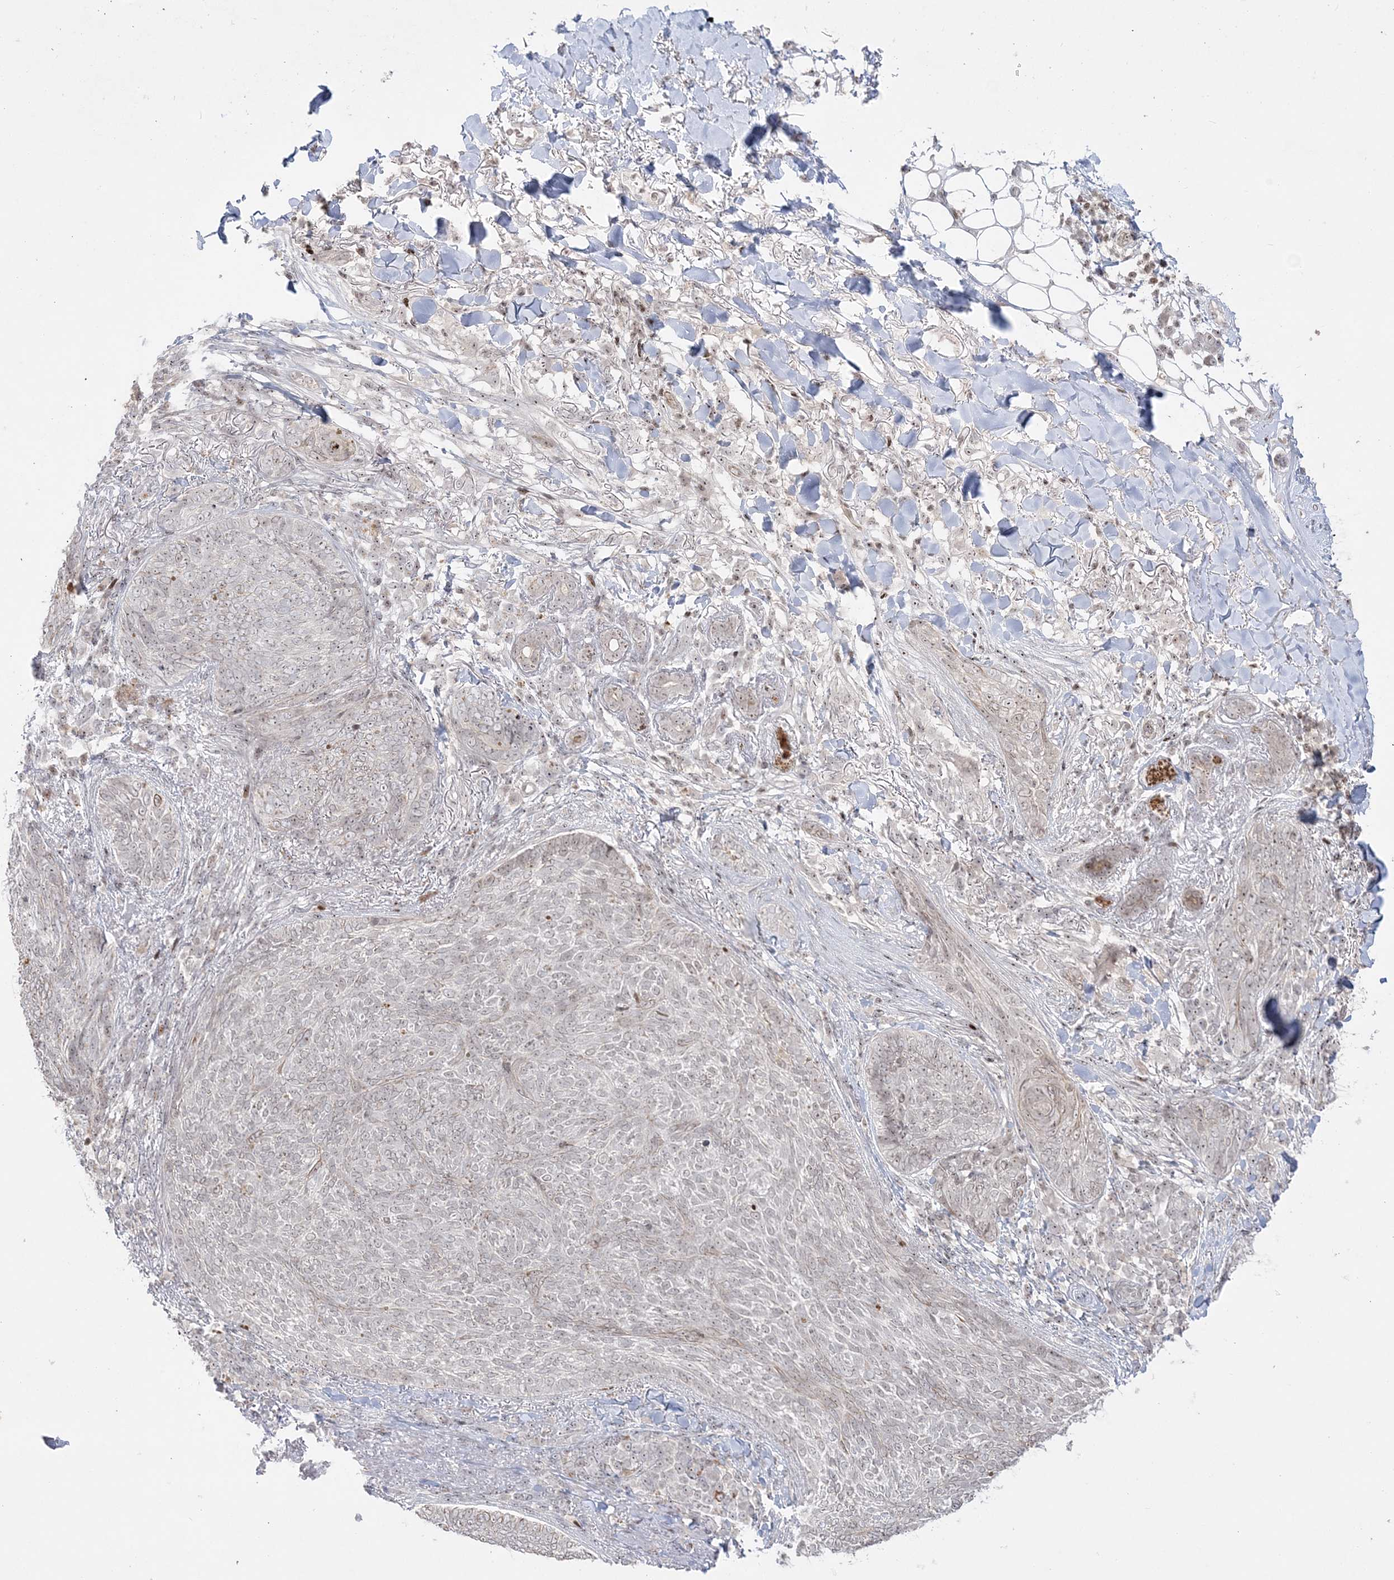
{"staining": {"intensity": "weak", "quantity": "<25%", "location": "nuclear"}, "tissue": "skin cancer", "cell_type": "Tumor cells", "image_type": "cancer", "snomed": [{"axis": "morphology", "description": "Basal cell carcinoma"}, {"axis": "topography", "description": "Skin"}], "caption": "Skin basal cell carcinoma was stained to show a protein in brown. There is no significant staining in tumor cells.", "gene": "SH3BP4", "patient": {"sex": "male", "age": 85}}